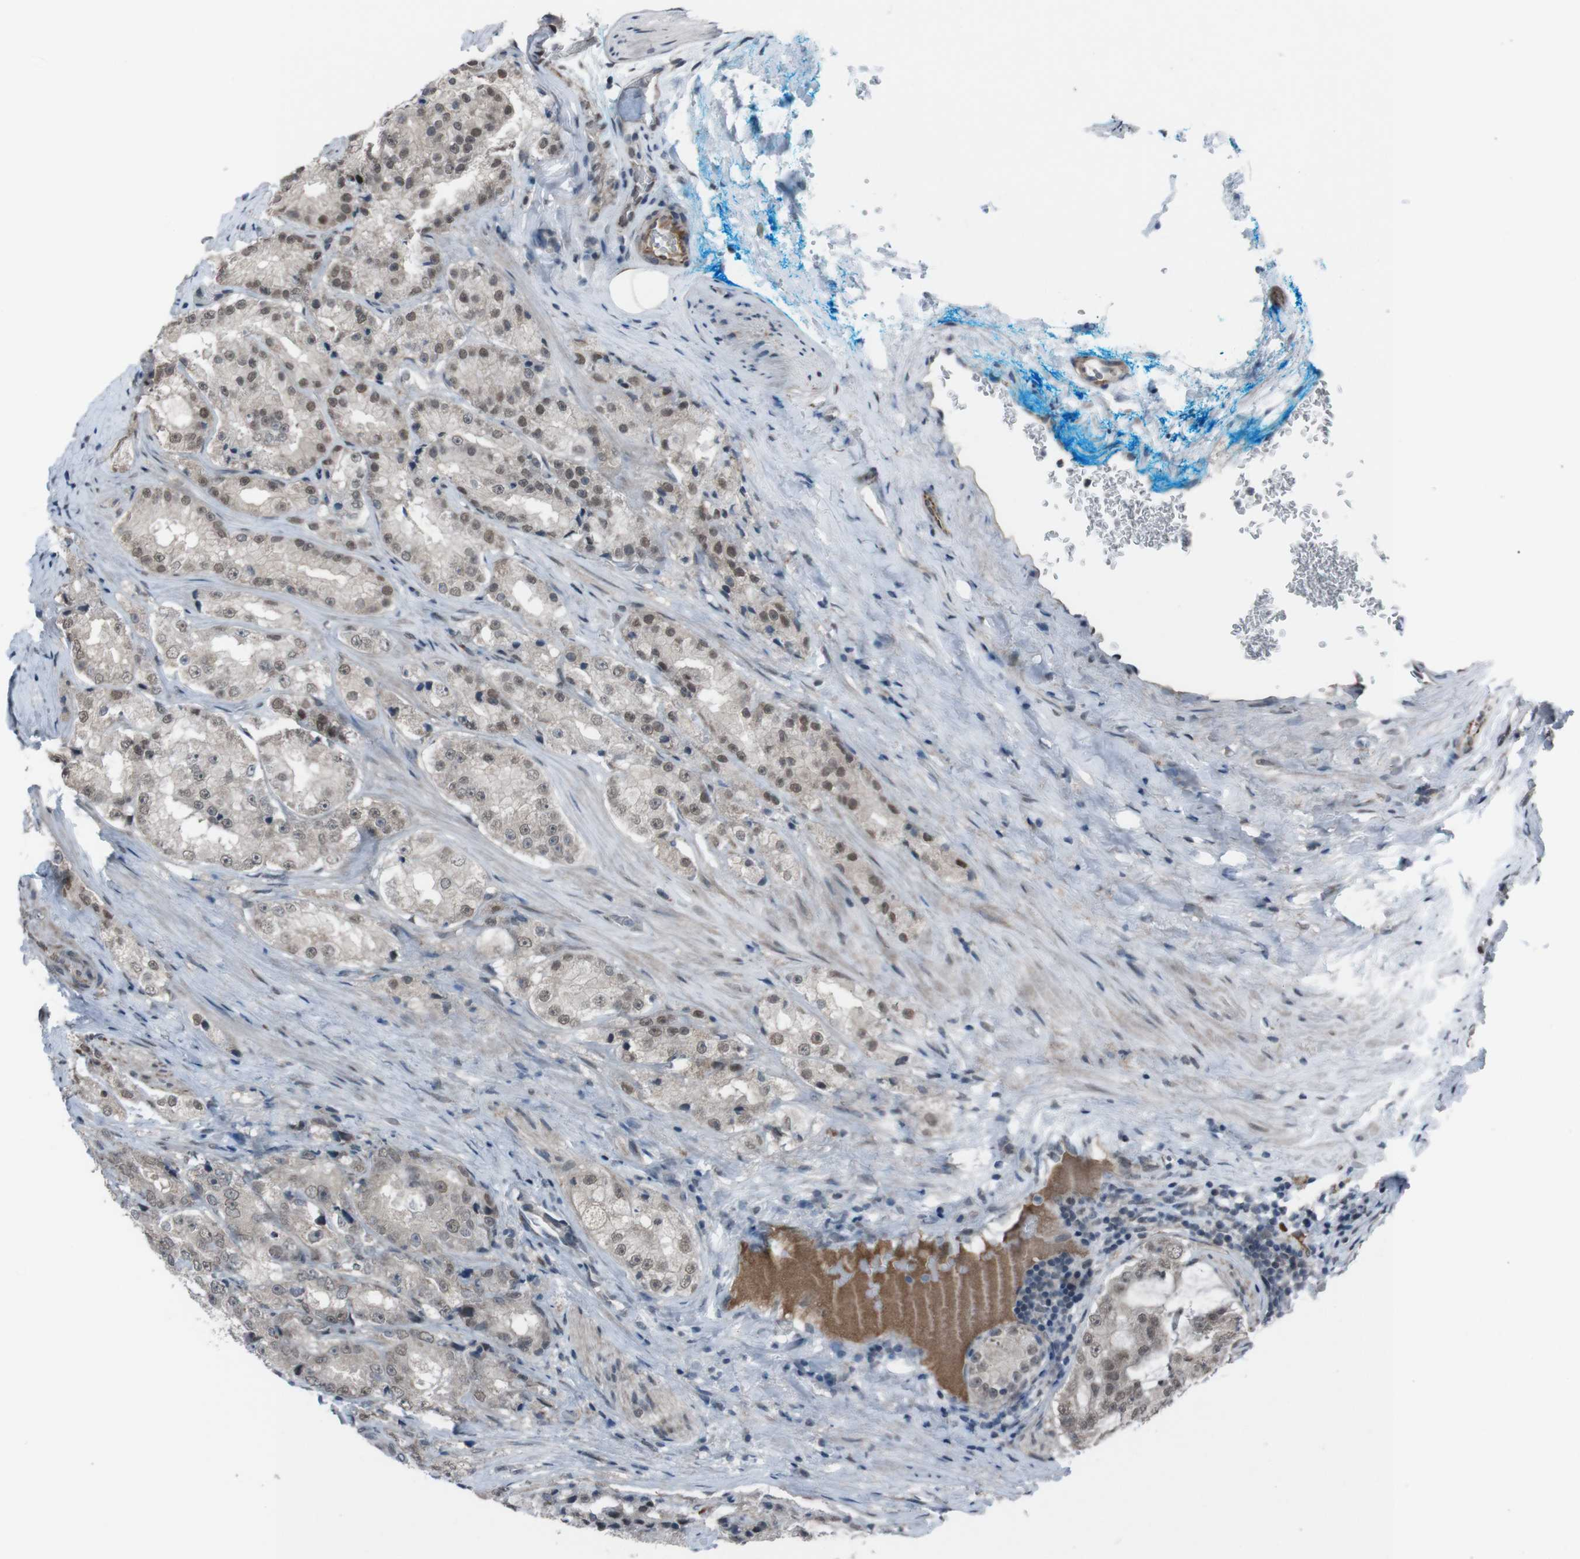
{"staining": {"intensity": "moderate", "quantity": ">75%", "location": "nuclear"}, "tissue": "prostate cancer", "cell_type": "Tumor cells", "image_type": "cancer", "snomed": [{"axis": "morphology", "description": "Adenocarcinoma, High grade"}, {"axis": "topography", "description": "Prostate"}], "caption": "Protein expression analysis of human prostate cancer (adenocarcinoma (high-grade)) reveals moderate nuclear staining in approximately >75% of tumor cells.", "gene": "SS18L1", "patient": {"sex": "male", "age": 73}}